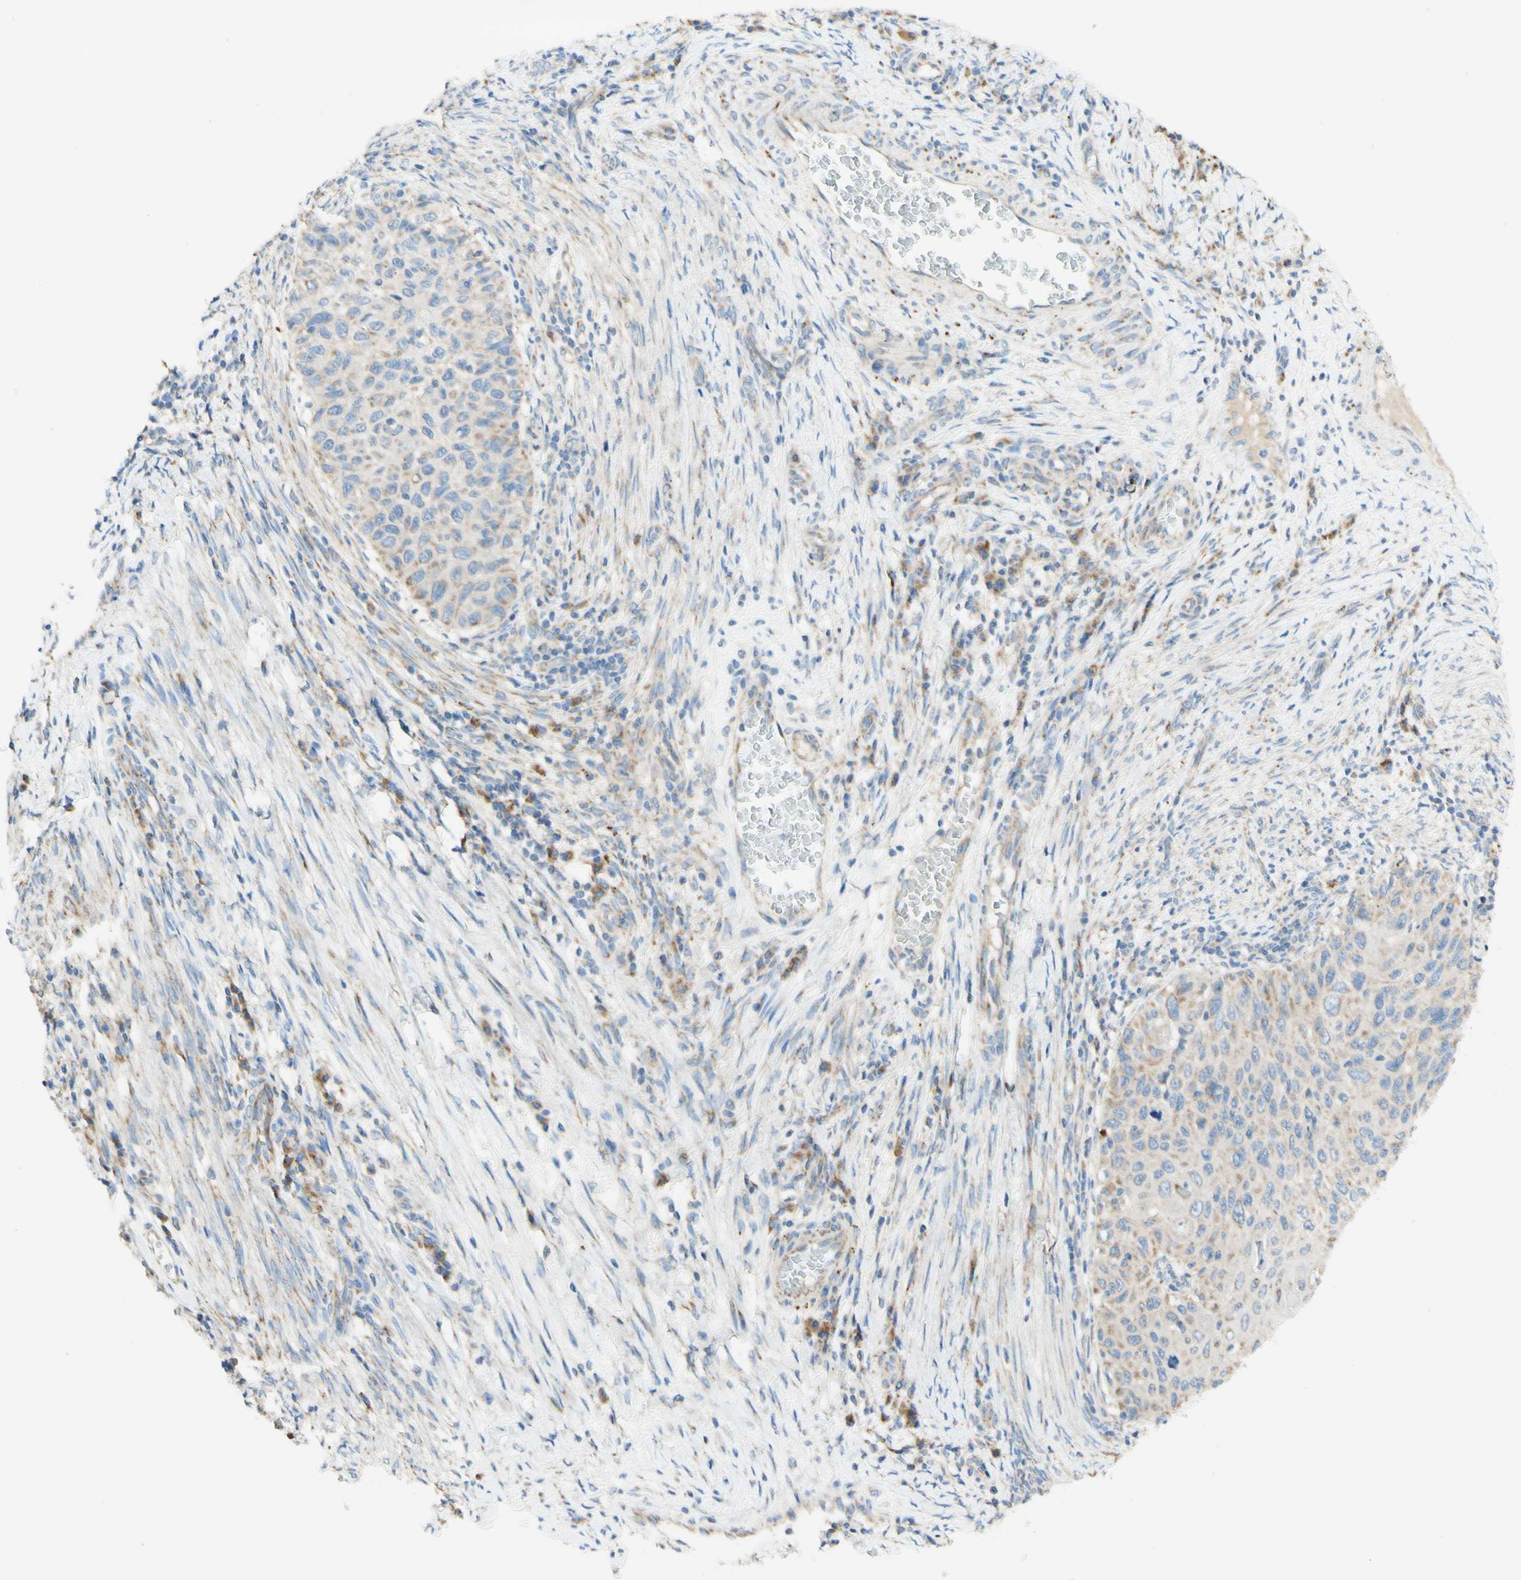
{"staining": {"intensity": "weak", "quantity": ">75%", "location": "cytoplasmic/membranous"}, "tissue": "cervical cancer", "cell_type": "Tumor cells", "image_type": "cancer", "snomed": [{"axis": "morphology", "description": "Squamous cell carcinoma, NOS"}, {"axis": "topography", "description": "Cervix"}], "caption": "Cervical cancer (squamous cell carcinoma) stained with a brown dye exhibits weak cytoplasmic/membranous positive positivity in about >75% of tumor cells.", "gene": "ARMC10", "patient": {"sex": "female", "age": 70}}